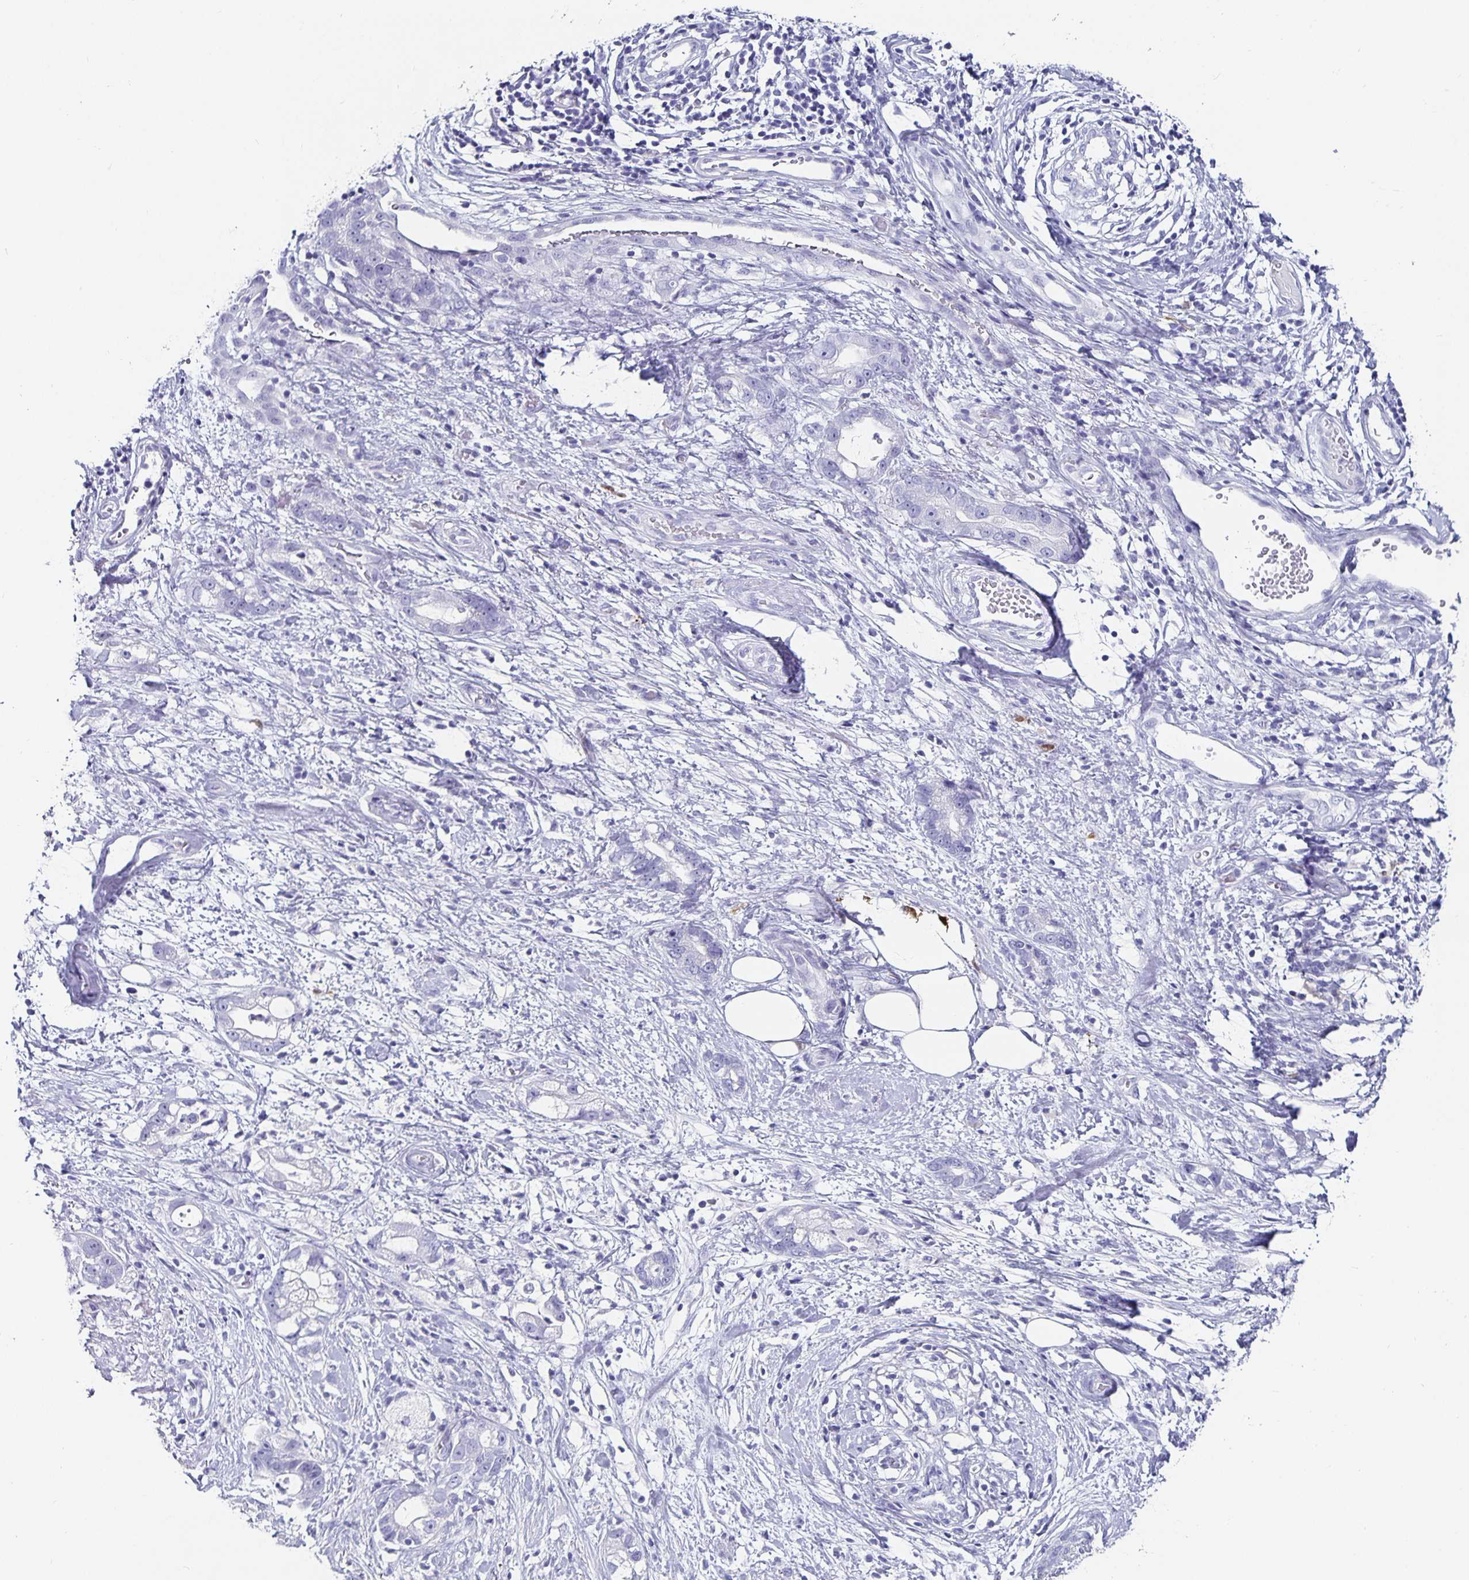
{"staining": {"intensity": "negative", "quantity": "none", "location": "none"}, "tissue": "stomach cancer", "cell_type": "Tumor cells", "image_type": "cancer", "snomed": [{"axis": "morphology", "description": "Adenocarcinoma, NOS"}, {"axis": "topography", "description": "Stomach"}], "caption": "Histopathology image shows no significant protein staining in tumor cells of adenocarcinoma (stomach).", "gene": "CHGA", "patient": {"sex": "male", "age": 55}}